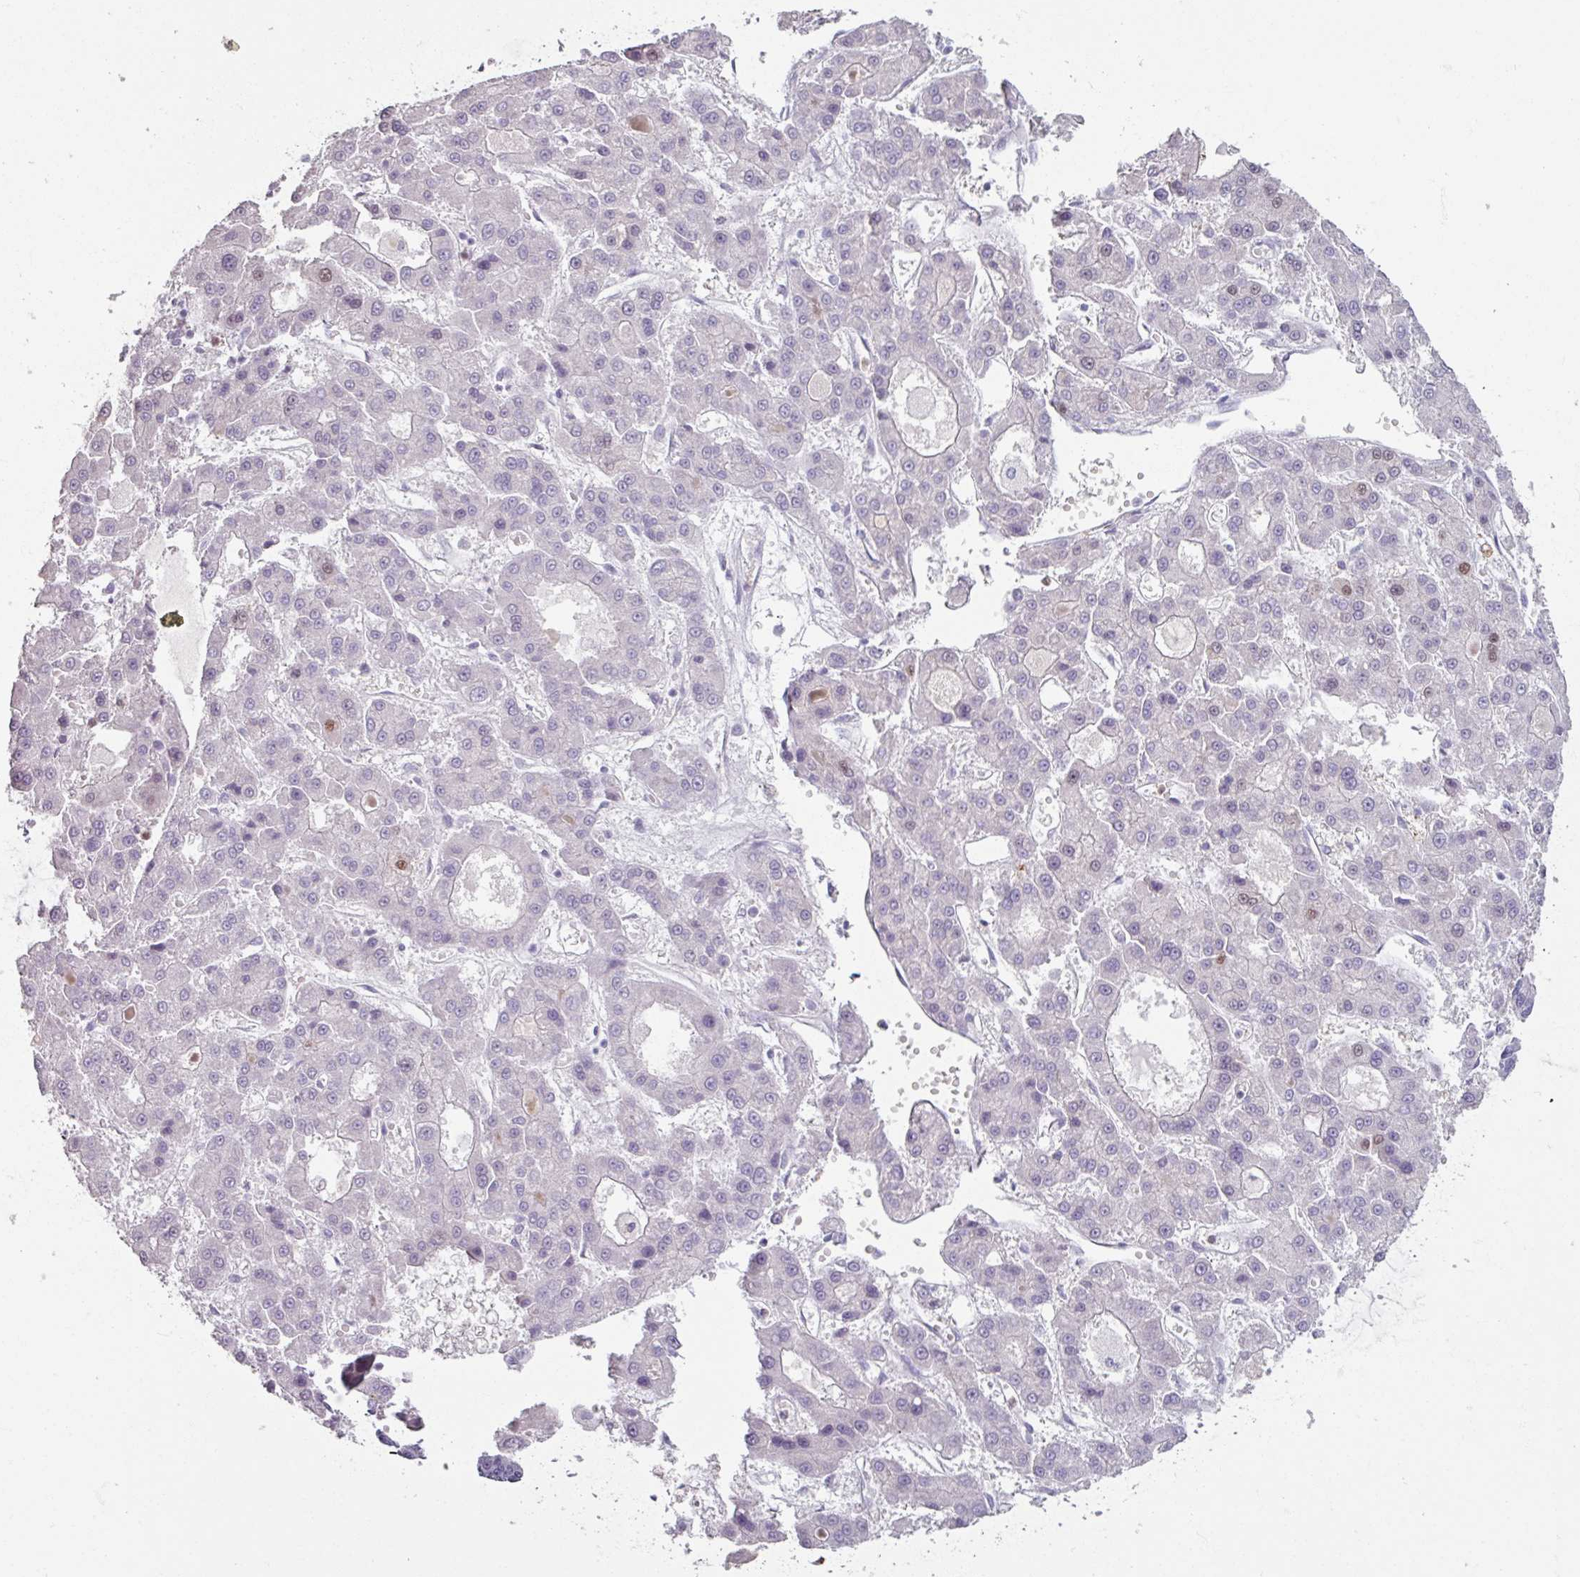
{"staining": {"intensity": "moderate", "quantity": "<25%", "location": "cytoplasmic/membranous,nuclear"}, "tissue": "liver cancer", "cell_type": "Tumor cells", "image_type": "cancer", "snomed": [{"axis": "morphology", "description": "Carcinoma, Hepatocellular, NOS"}, {"axis": "topography", "description": "Liver"}], "caption": "Tumor cells demonstrate moderate cytoplasmic/membranous and nuclear positivity in approximately <25% of cells in hepatocellular carcinoma (liver).", "gene": "ARG1", "patient": {"sex": "male", "age": 70}}